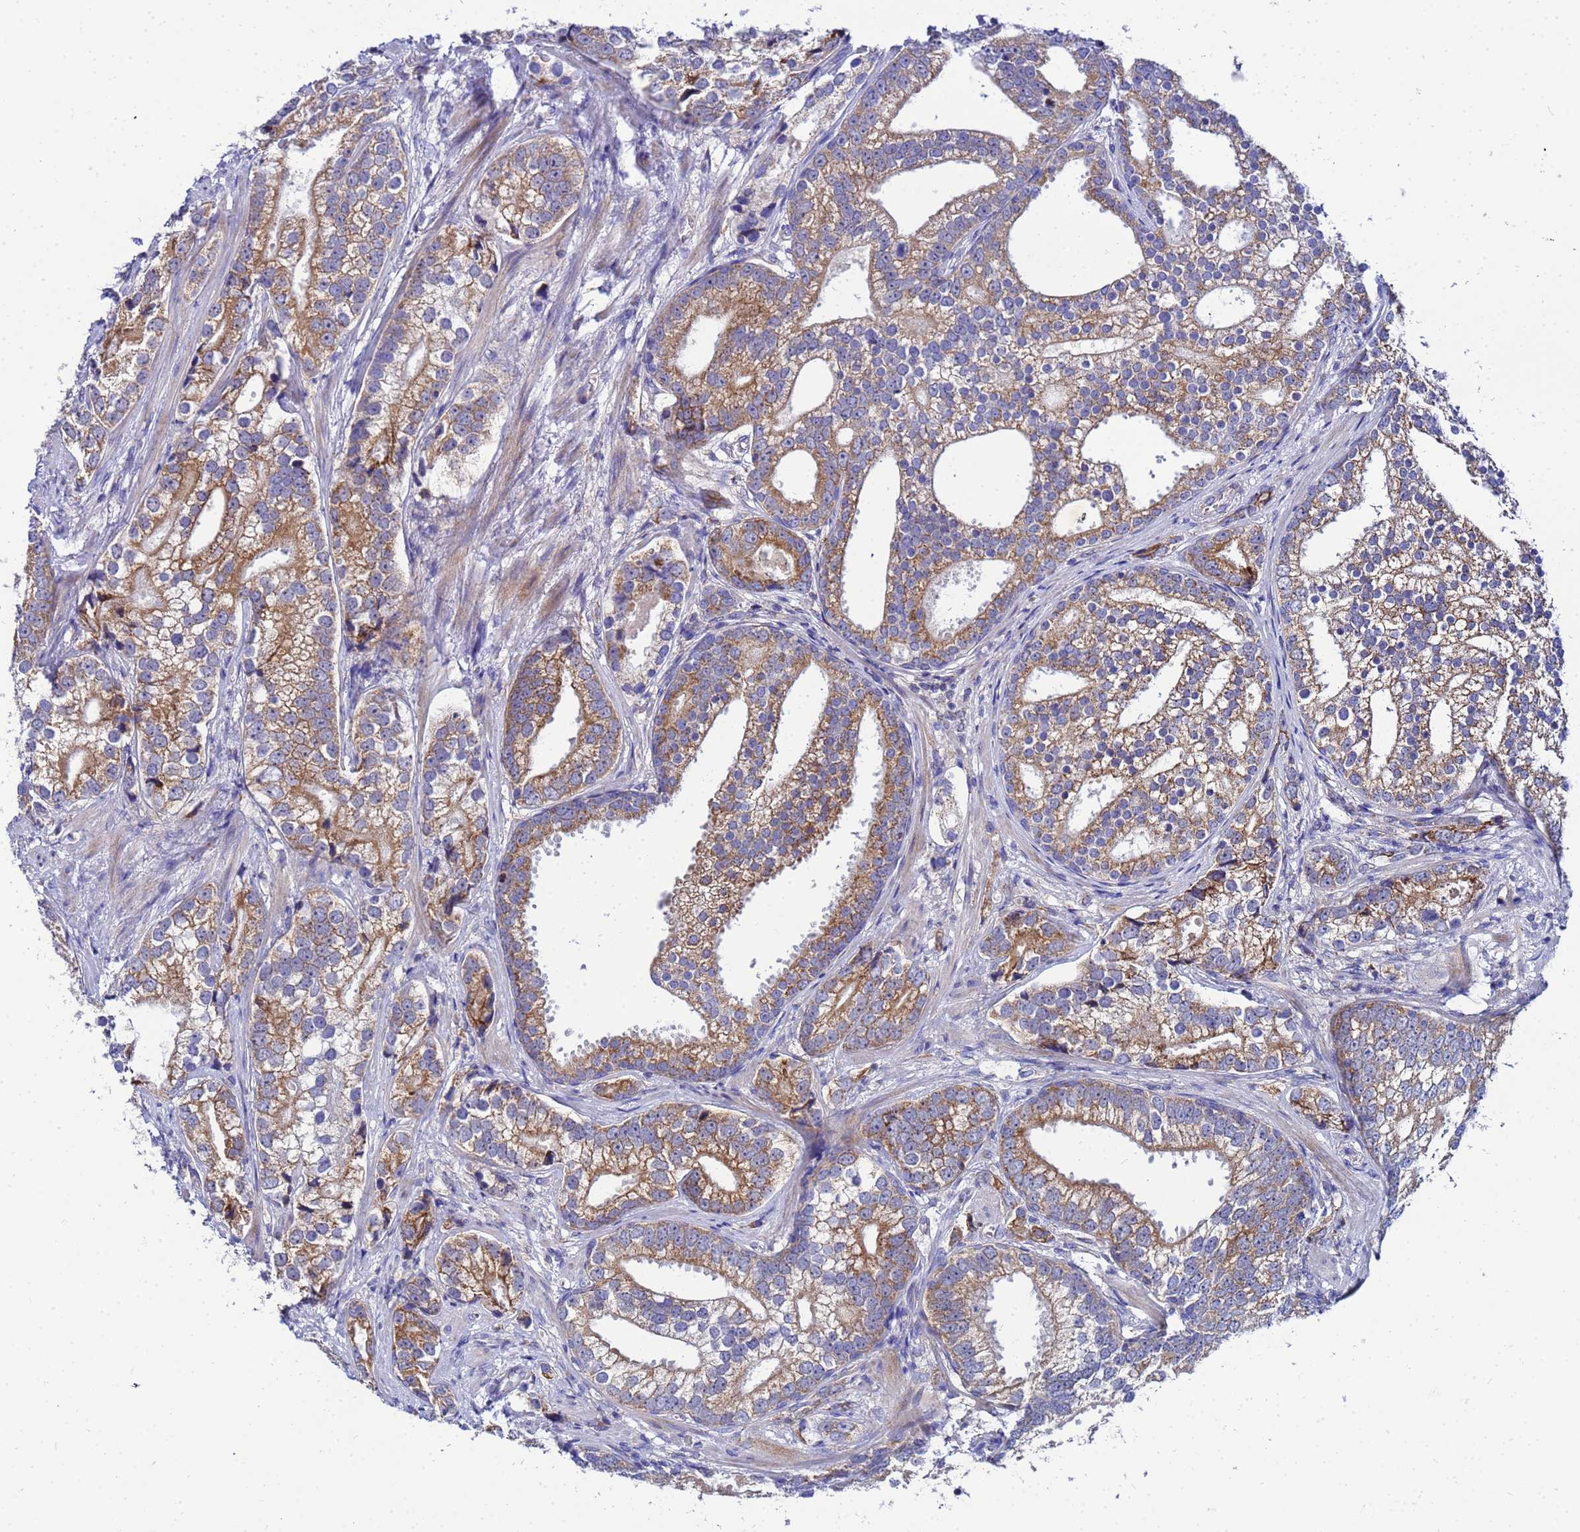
{"staining": {"intensity": "strong", "quantity": ">75%", "location": "cytoplasmic/membranous"}, "tissue": "prostate cancer", "cell_type": "Tumor cells", "image_type": "cancer", "snomed": [{"axis": "morphology", "description": "Adenocarcinoma, High grade"}, {"axis": "topography", "description": "Prostate"}], "caption": "Brown immunohistochemical staining in human high-grade adenocarcinoma (prostate) reveals strong cytoplasmic/membranous positivity in about >75% of tumor cells.", "gene": "FAHD2A", "patient": {"sex": "male", "age": 75}}